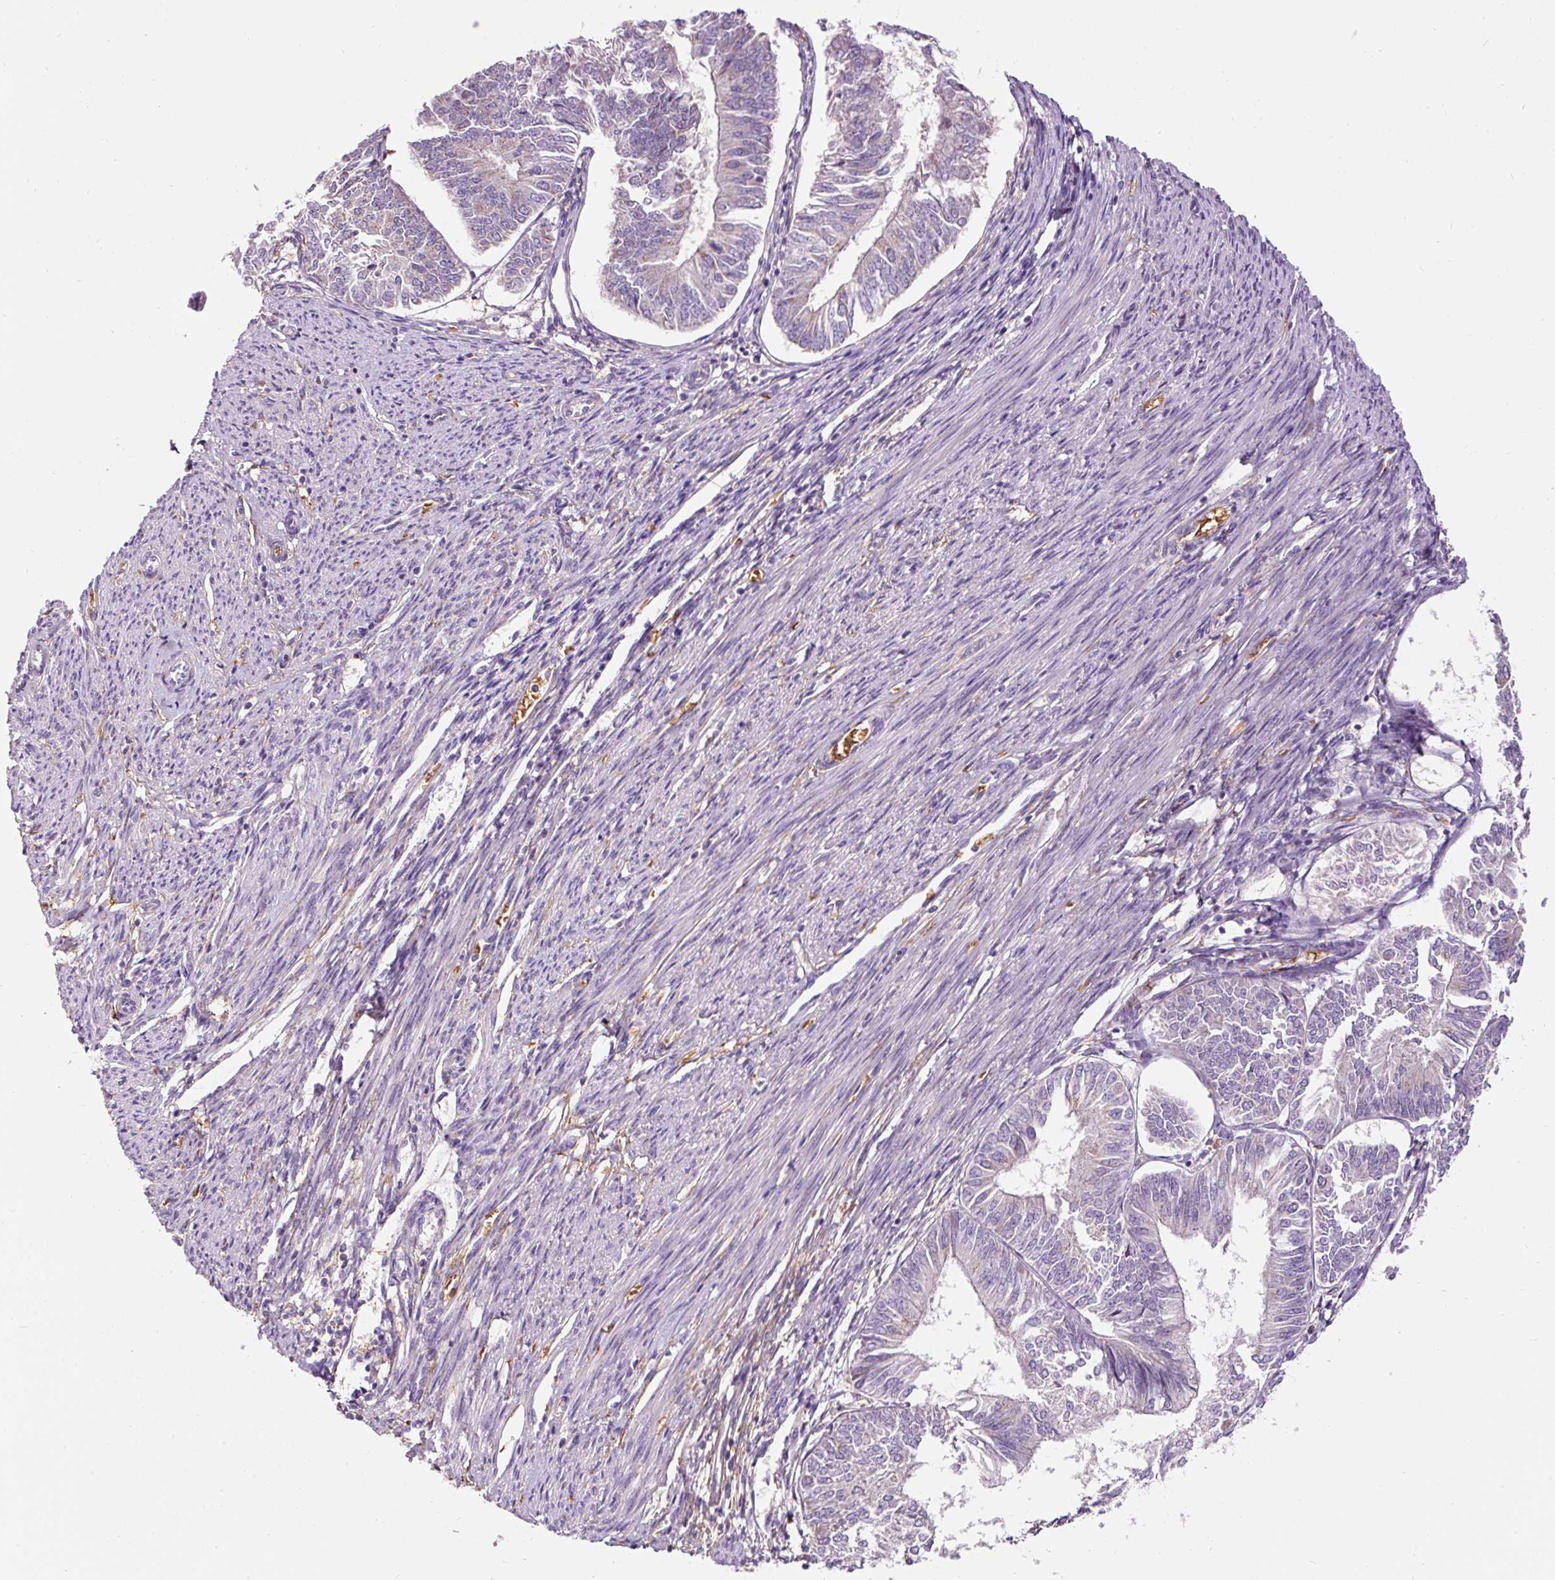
{"staining": {"intensity": "negative", "quantity": "none", "location": "none"}, "tissue": "endometrial cancer", "cell_type": "Tumor cells", "image_type": "cancer", "snomed": [{"axis": "morphology", "description": "Adenocarcinoma, NOS"}, {"axis": "topography", "description": "Endometrium"}], "caption": "This is an IHC histopathology image of human endometrial adenocarcinoma. There is no expression in tumor cells.", "gene": "PRRC2A", "patient": {"sex": "female", "age": 58}}